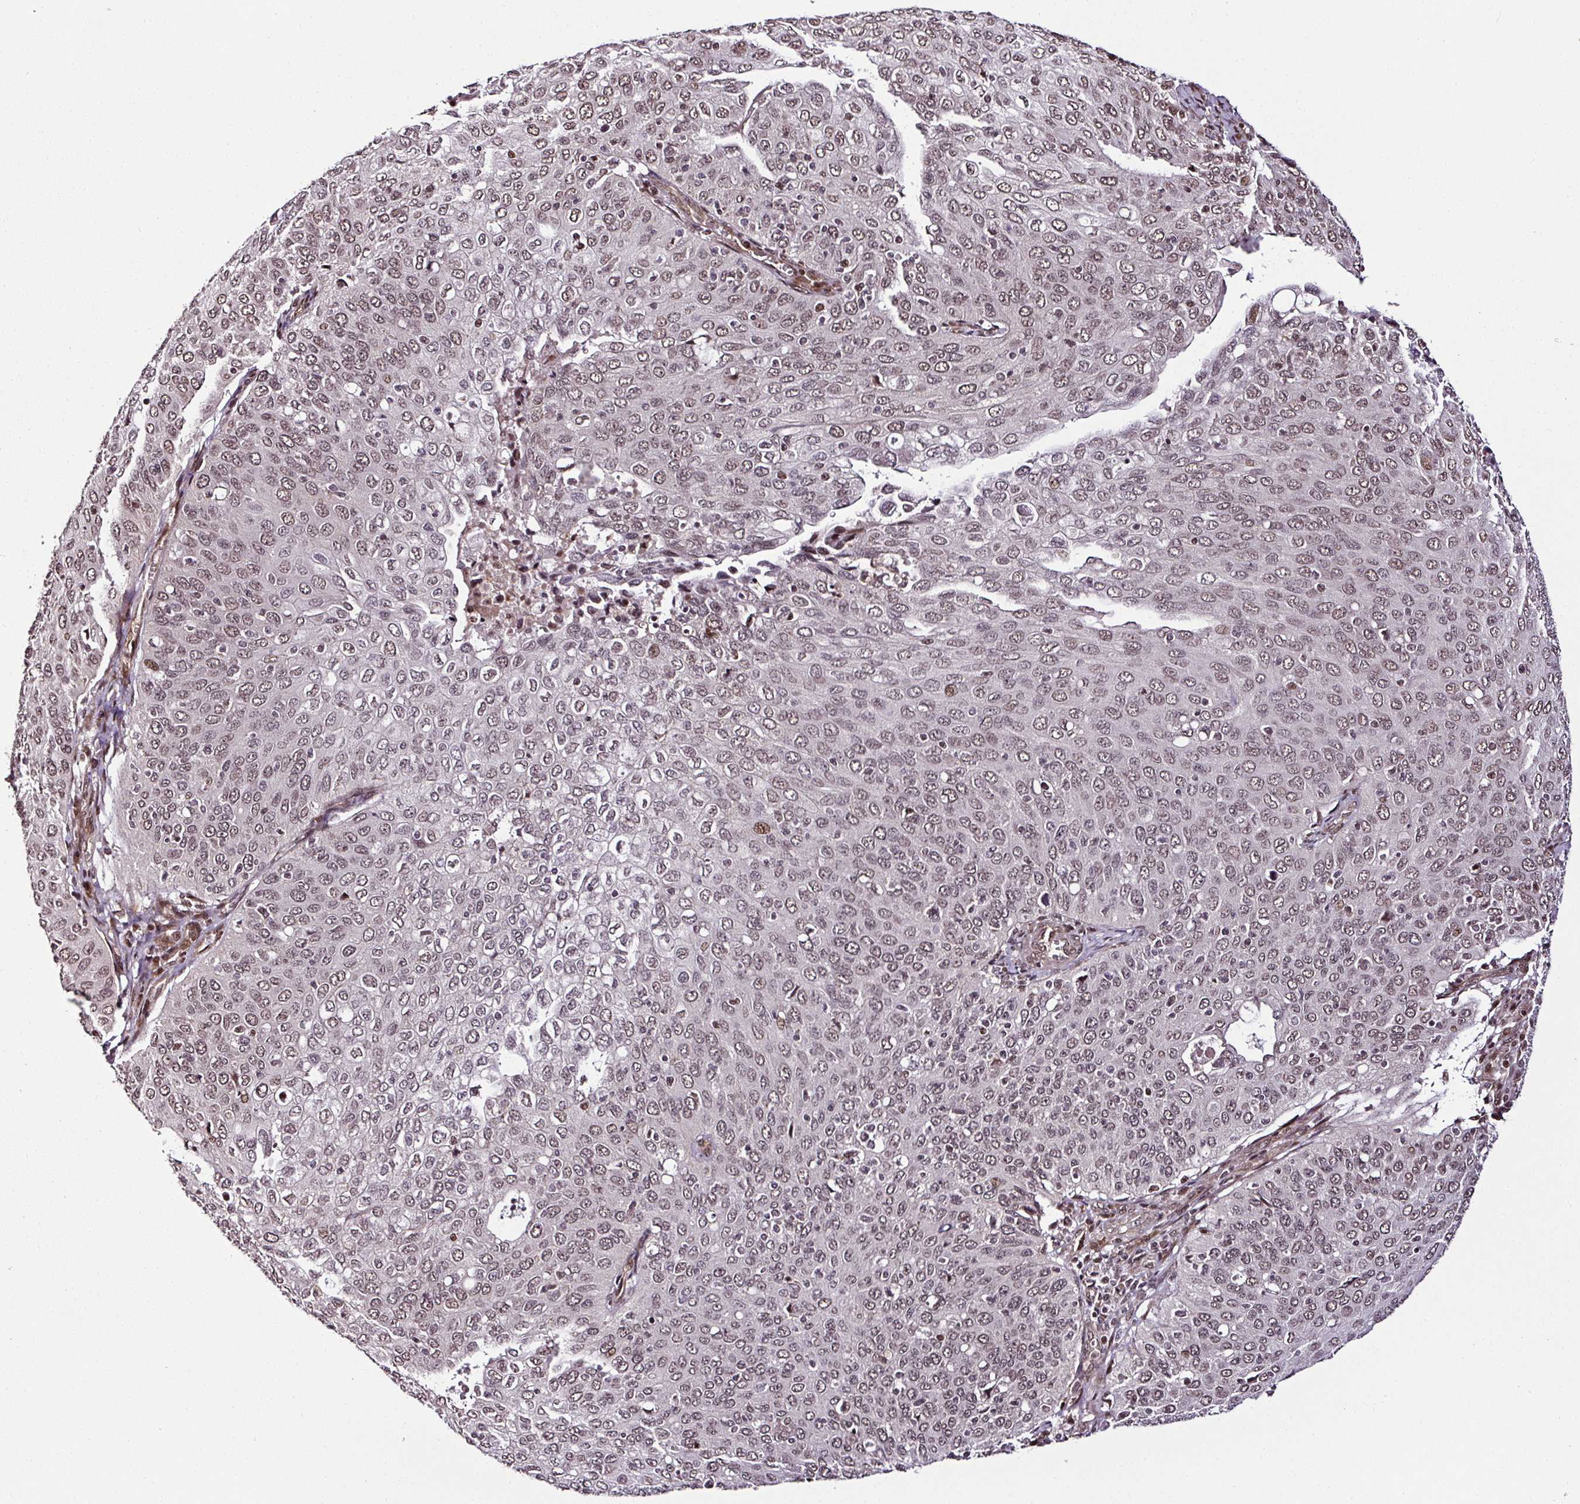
{"staining": {"intensity": "weak", "quantity": ">75%", "location": "nuclear"}, "tissue": "cervical cancer", "cell_type": "Tumor cells", "image_type": "cancer", "snomed": [{"axis": "morphology", "description": "Squamous cell carcinoma, NOS"}, {"axis": "topography", "description": "Cervix"}], "caption": "The image demonstrates immunohistochemical staining of cervical squamous cell carcinoma. There is weak nuclear staining is present in about >75% of tumor cells.", "gene": "COPRS", "patient": {"sex": "female", "age": 36}}